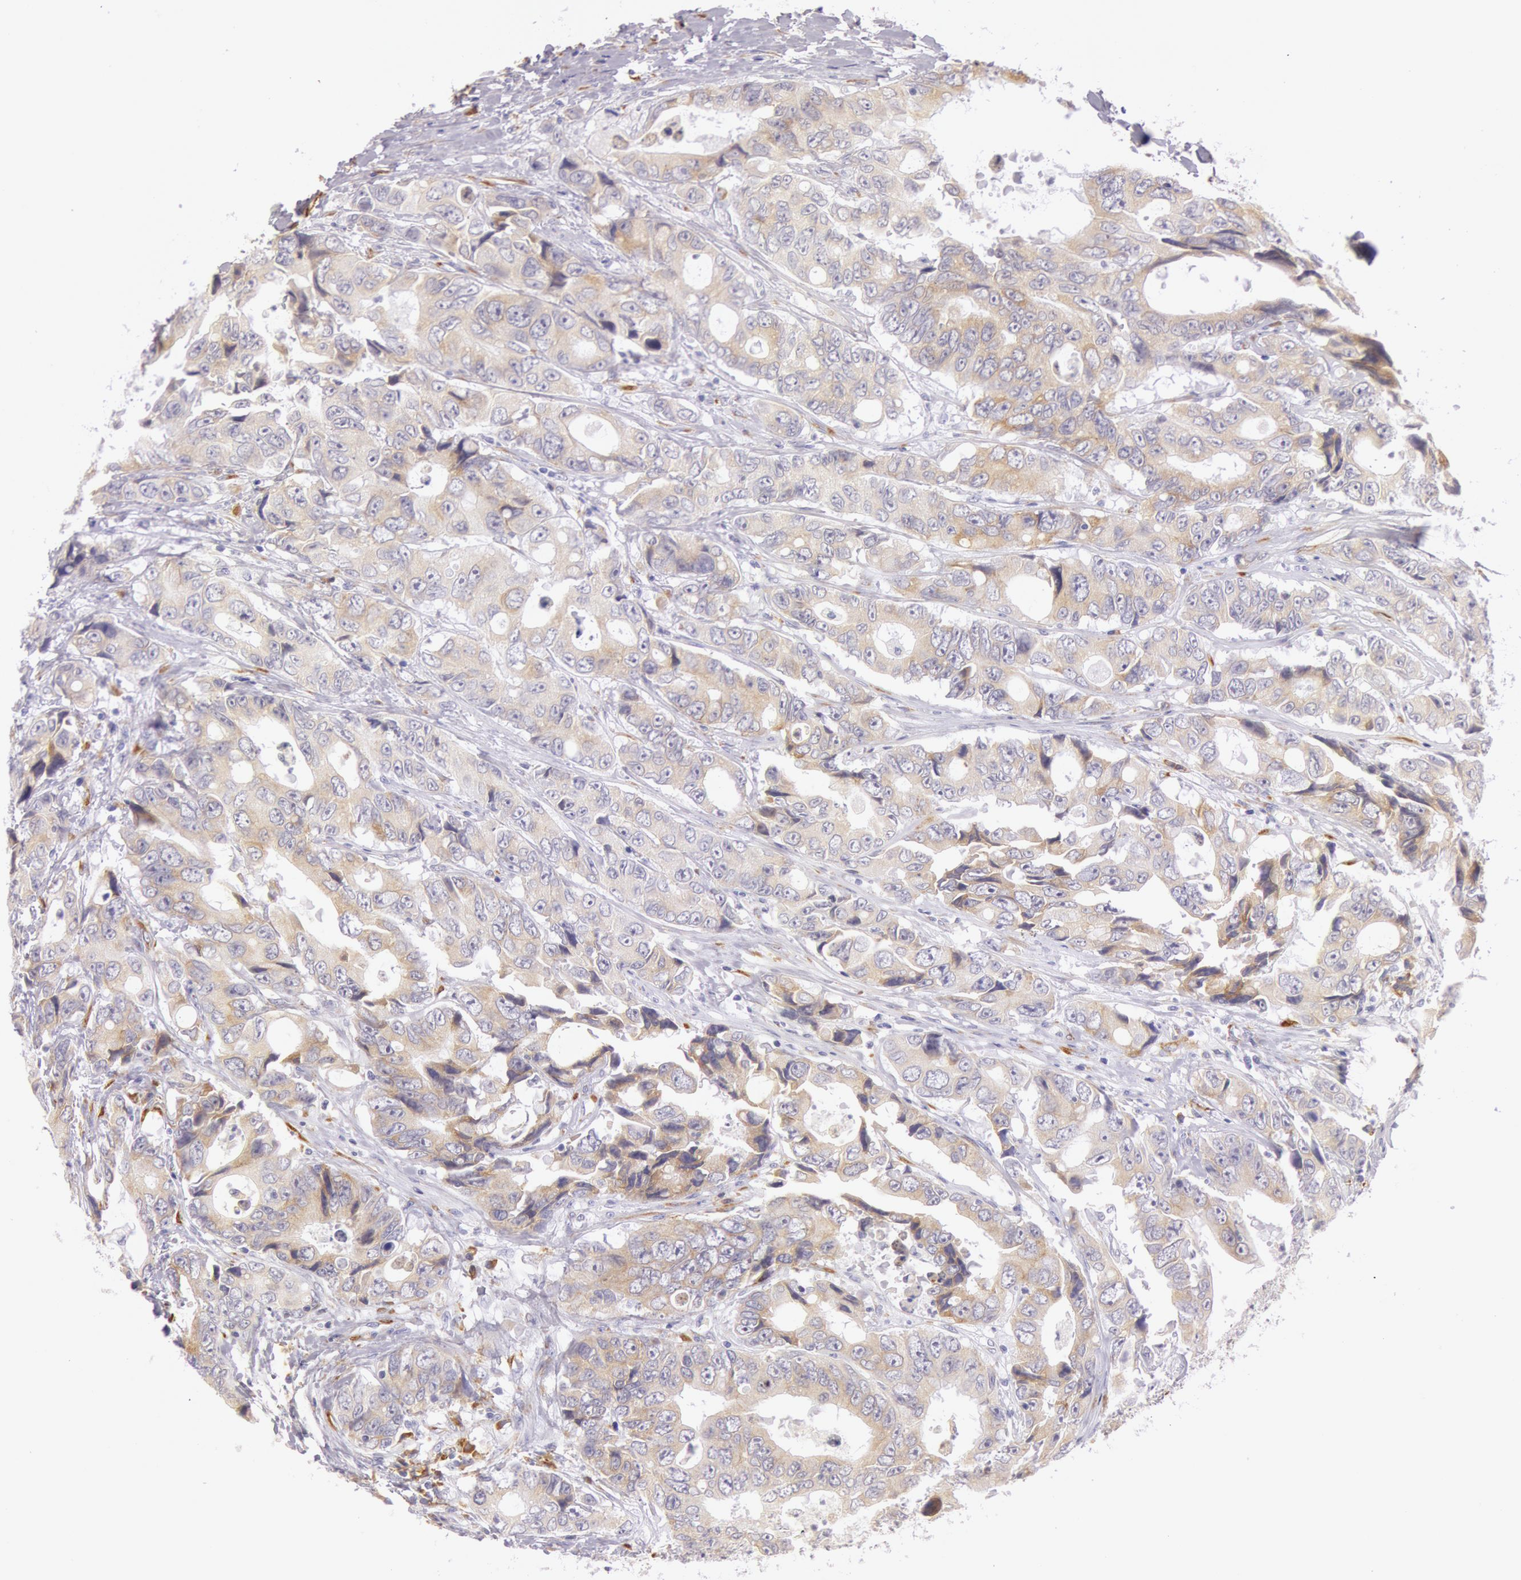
{"staining": {"intensity": "weak", "quantity": "25%-75%", "location": "cytoplasmic/membranous"}, "tissue": "colorectal cancer", "cell_type": "Tumor cells", "image_type": "cancer", "snomed": [{"axis": "morphology", "description": "Adenocarcinoma, NOS"}, {"axis": "topography", "description": "Rectum"}], "caption": "Immunohistochemistry (DAB (3,3'-diaminobenzidine)) staining of colorectal cancer (adenocarcinoma) reveals weak cytoplasmic/membranous protein staining in about 25%-75% of tumor cells. Nuclei are stained in blue.", "gene": "CIDEB", "patient": {"sex": "female", "age": 67}}